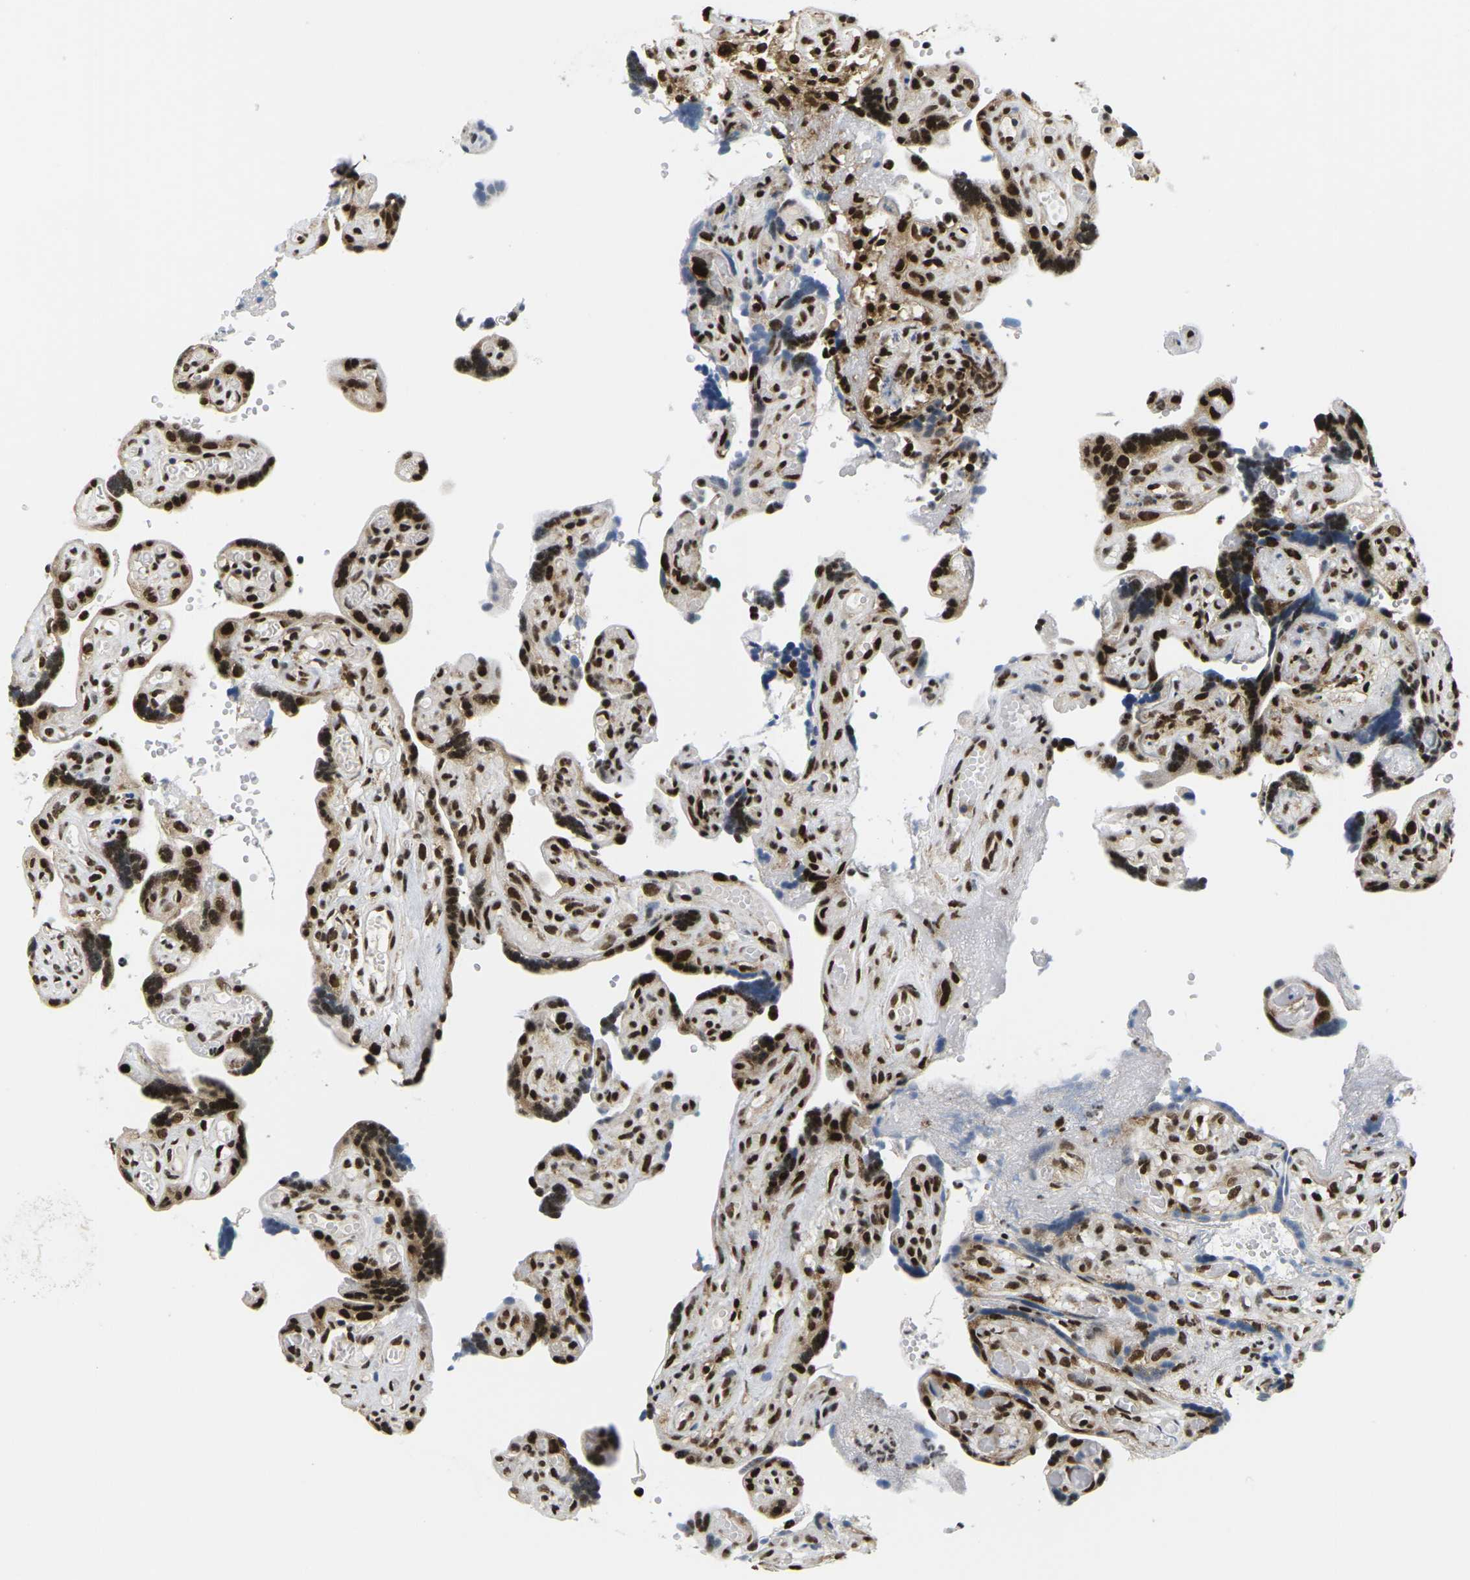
{"staining": {"intensity": "strong", "quantity": ">75%", "location": "nuclear"}, "tissue": "placenta", "cell_type": "Decidual cells", "image_type": "normal", "snomed": [{"axis": "morphology", "description": "Normal tissue, NOS"}, {"axis": "topography", "description": "Placenta"}], "caption": "Immunohistochemistry micrograph of normal placenta: placenta stained using IHC reveals high levels of strong protein expression localized specifically in the nuclear of decidual cells, appearing as a nuclear brown color.", "gene": "CELF1", "patient": {"sex": "female", "age": 30}}